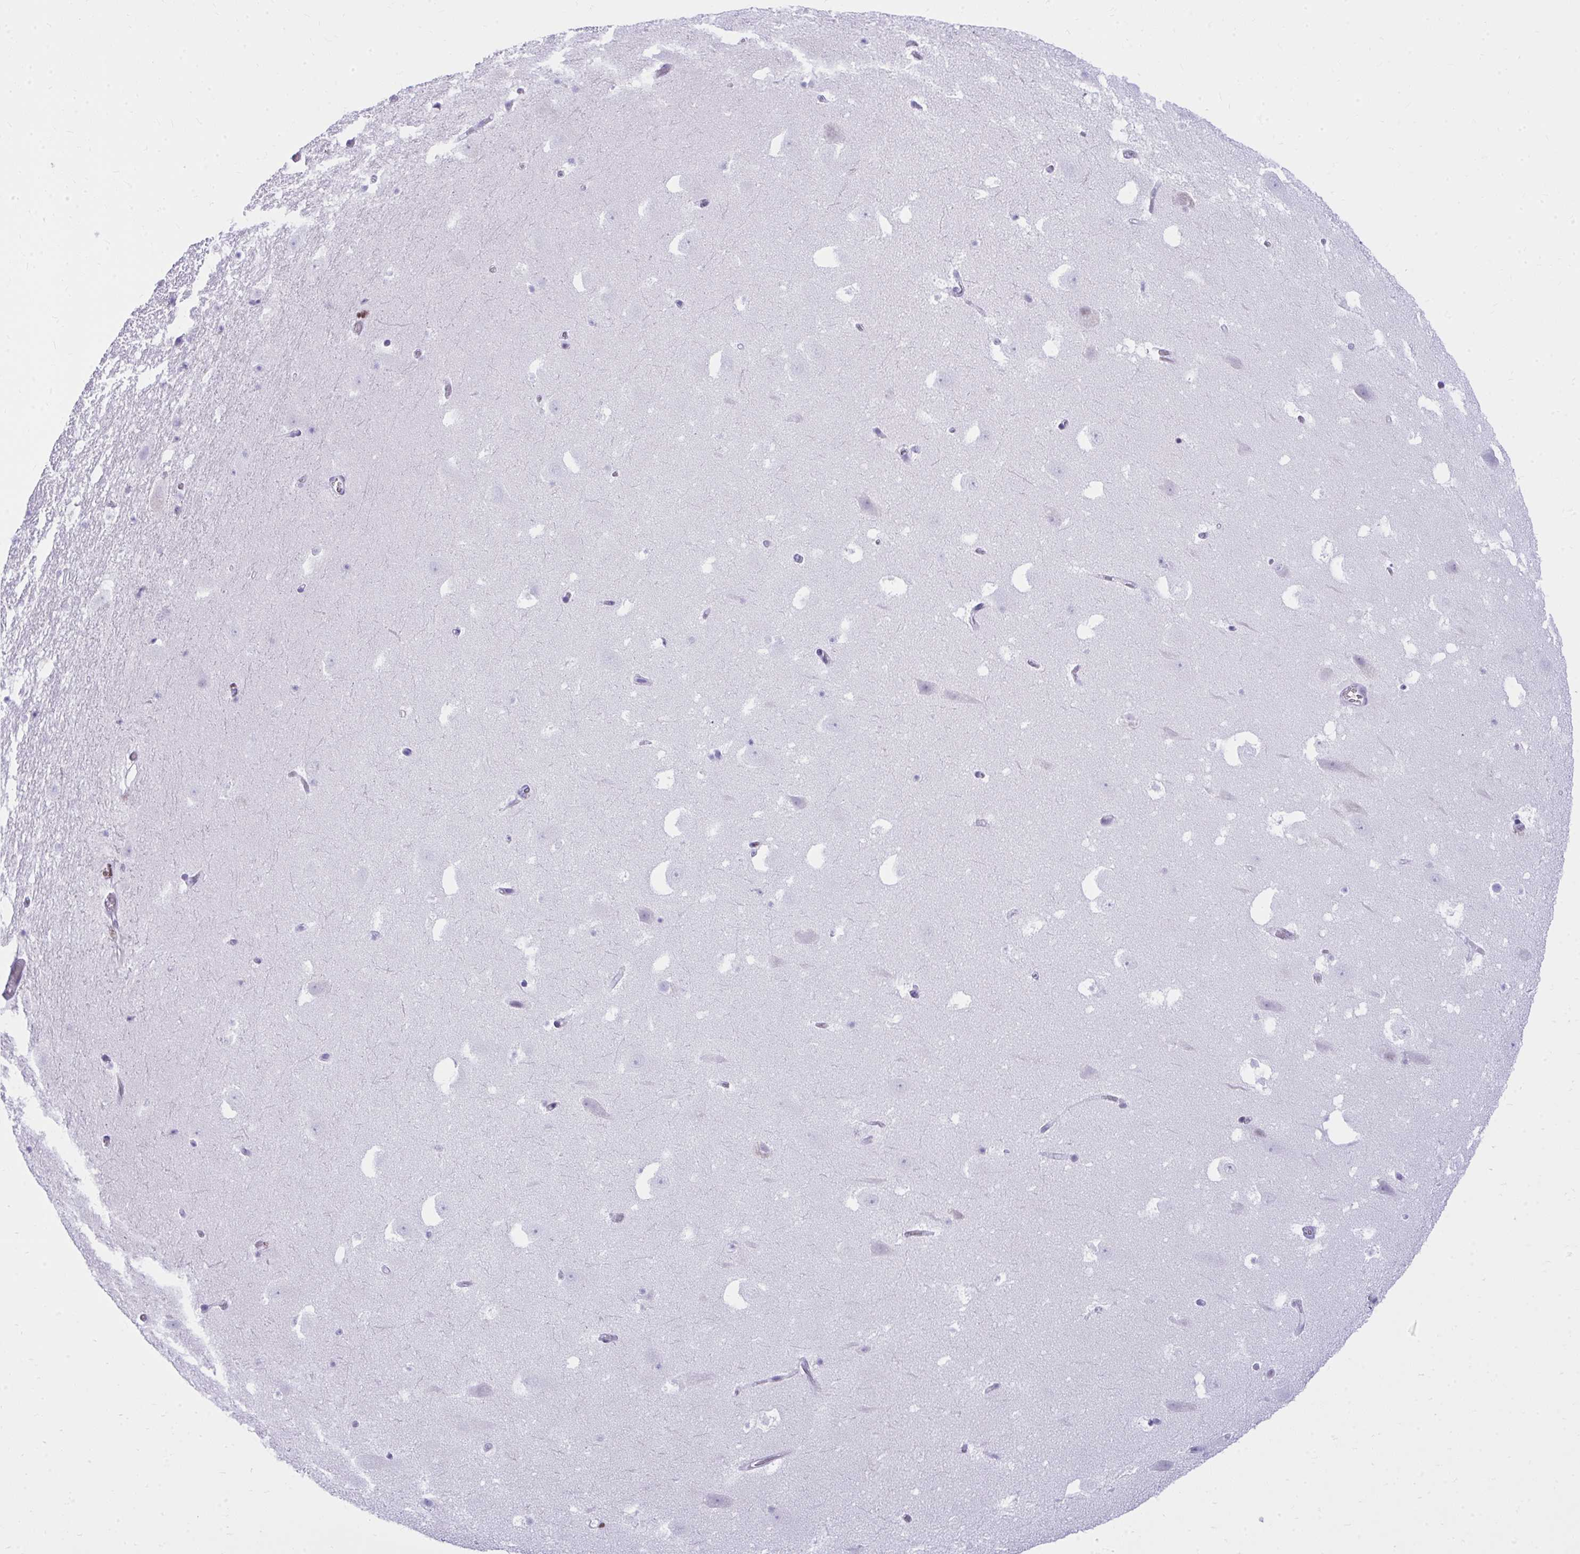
{"staining": {"intensity": "negative", "quantity": "none", "location": "none"}, "tissue": "hippocampus", "cell_type": "Glial cells", "image_type": "normal", "snomed": [{"axis": "morphology", "description": "Normal tissue, NOS"}, {"axis": "topography", "description": "Hippocampus"}], "caption": "This is an immunohistochemistry (IHC) photomicrograph of benign hippocampus. There is no expression in glial cells.", "gene": "OR5F1", "patient": {"sex": "female", "age": 42}}